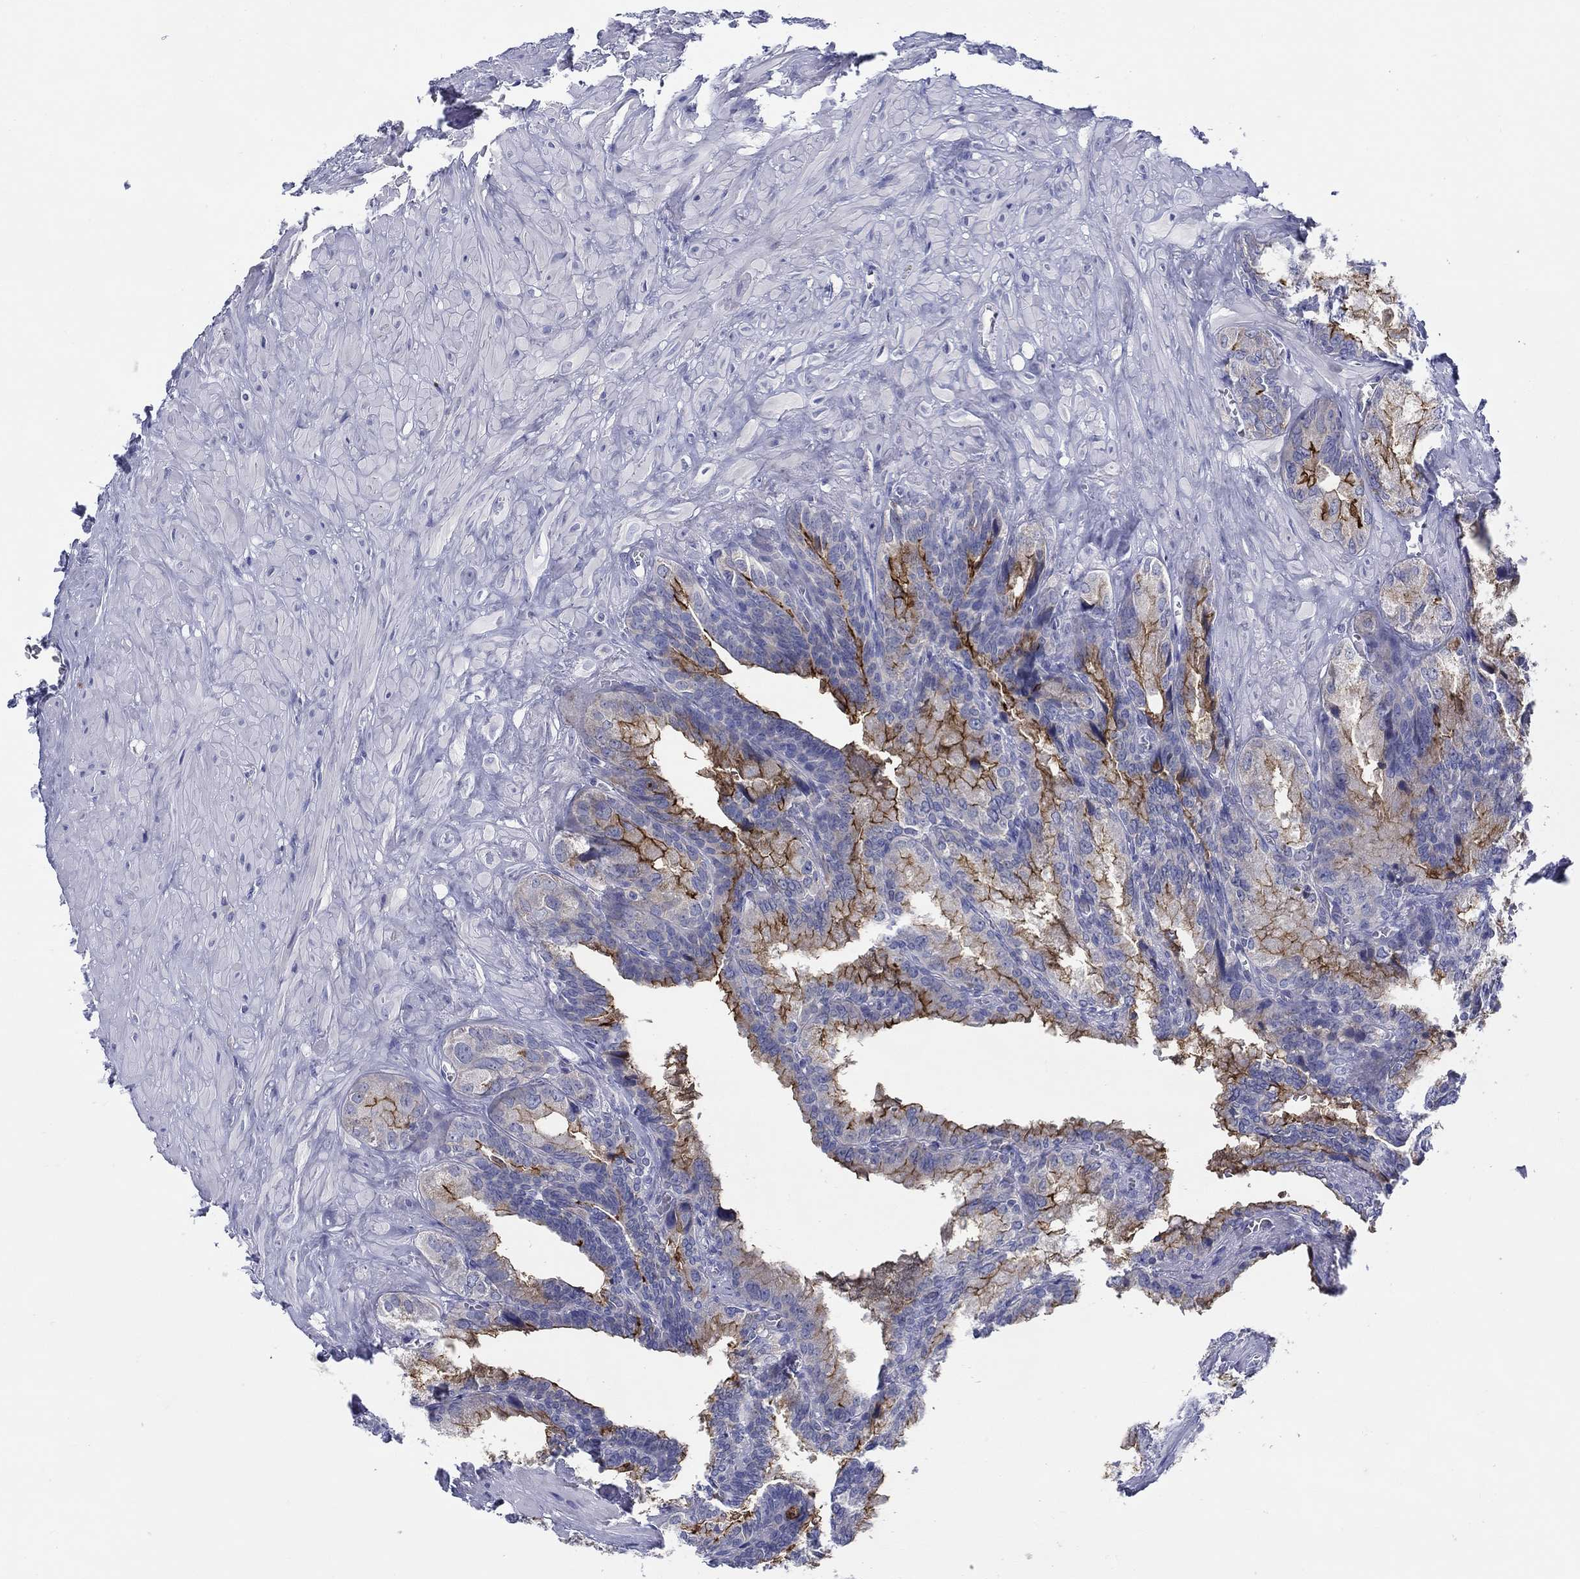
{"staining": {"intensity": "strong", "quantity": "25%-75%", "location": "cytoplasmic/membranous"}, "tissue": "seminal vesicle", "cell_type": "Glandular cells", "image_type": "normal", "snomed": [{"axis": "morphology", "description": "Normal tissue, NOS"}, {"axis": "topography", "description": "Seminal veicle"}], "caption": "A high-resolution histopathology image shows immunohistochemistry (IHC) staining of benign seminal vesicle, which reveals strong cytoplasmic/membranous expression in approximately 25%-75% of glandular cells. Nuclei are stained in blue.", "gene": "HAPLN4", "patient": {"sex": "male", "age": 72}}